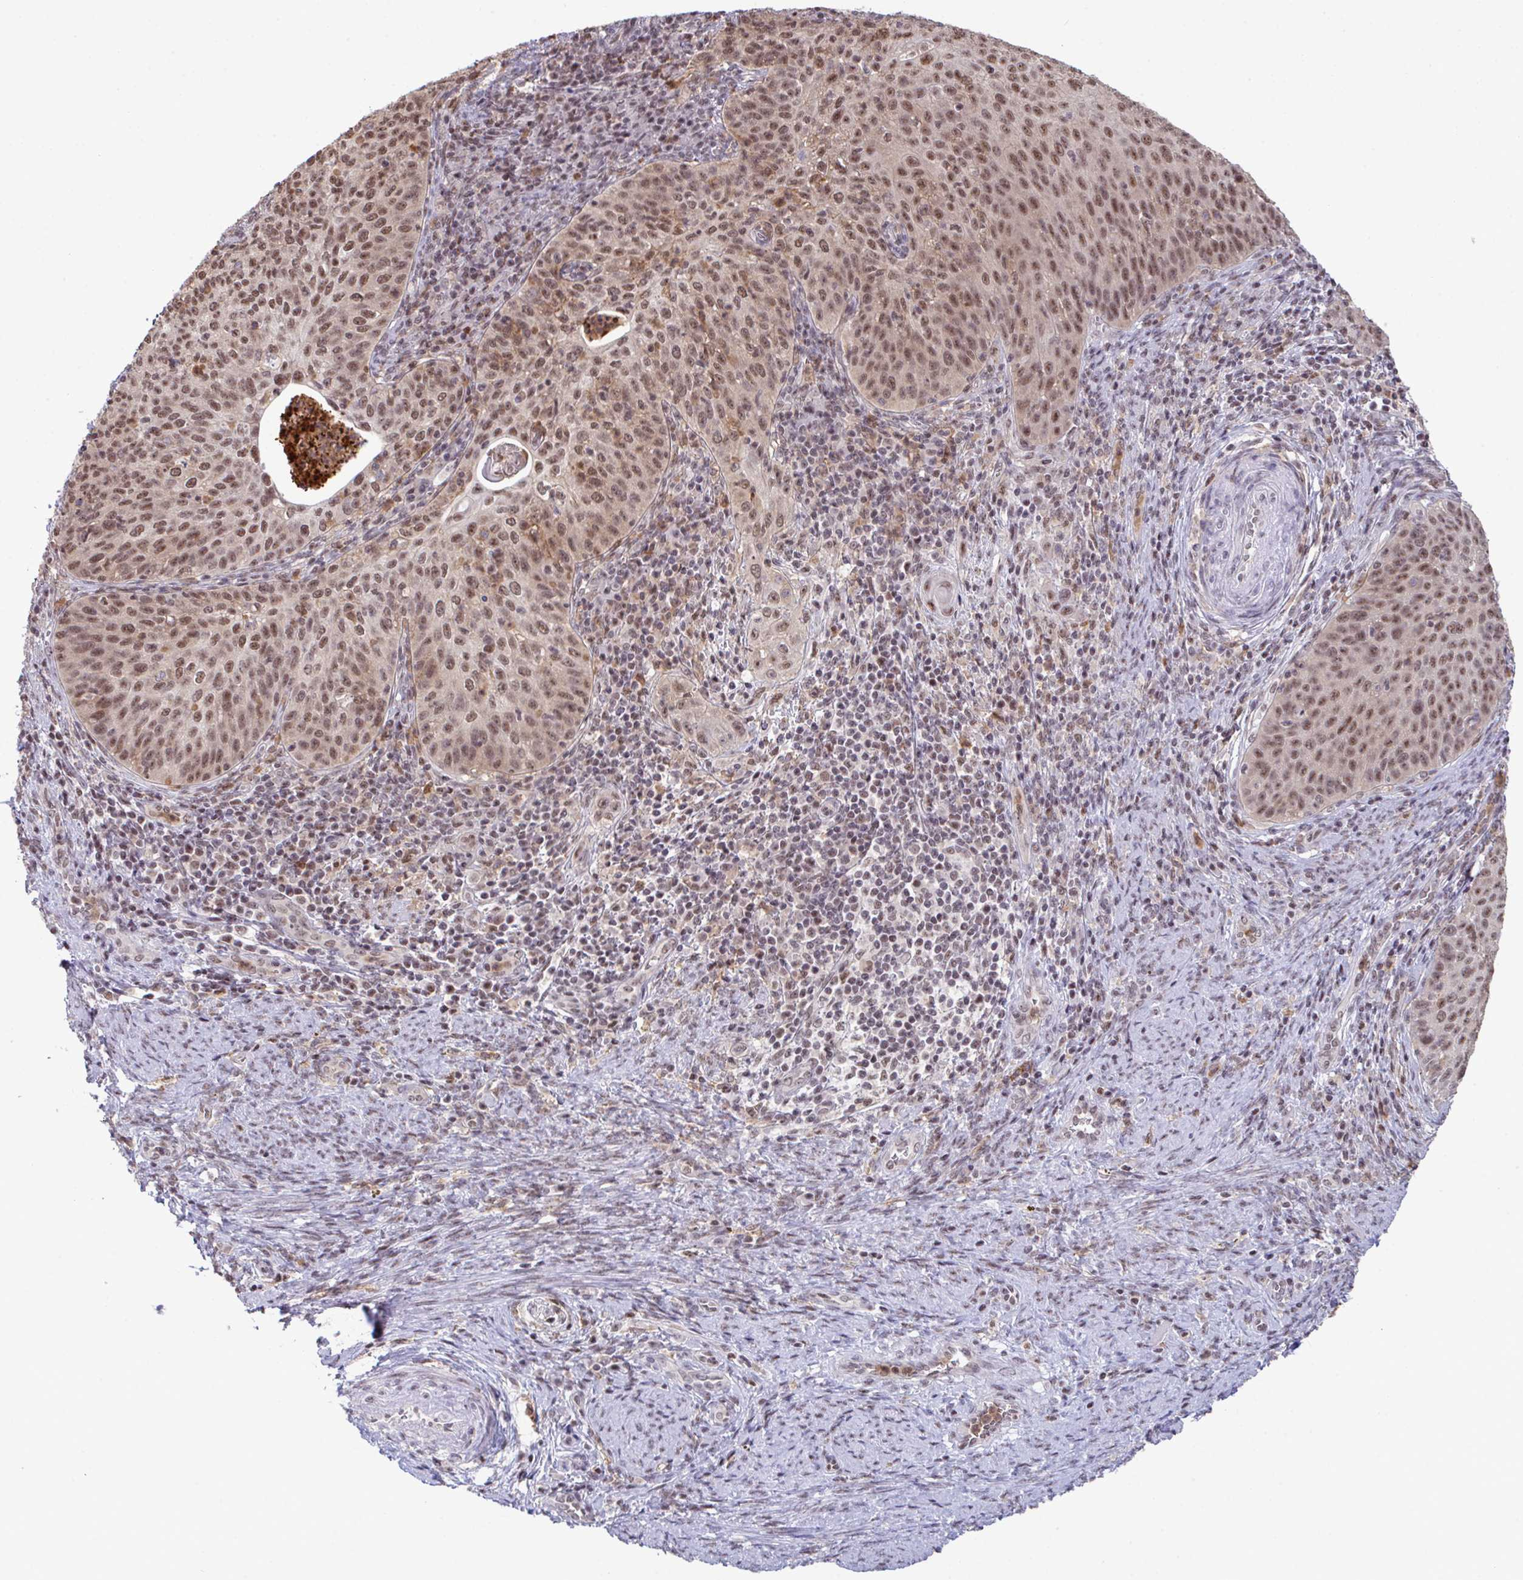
{"staining": {"intensity": "moderate", "quantity": ">75%", "location": "nuclear"}, "tissue": "cervical cancer", "cell_type": "Tumor cells", "image_type": "cancer", "snomed": [{"axis": "morphology", "description": "Squamous cell carcinoma, NOS"}, {"axis": "topography", "description": "Cervix"}], "caption": "Tumor cells reveal moderate nuclear expression in about >75% of cells in cervical cancer.", "gene": "OR6K3", "patient": {"sex": "female", "age": 30}}